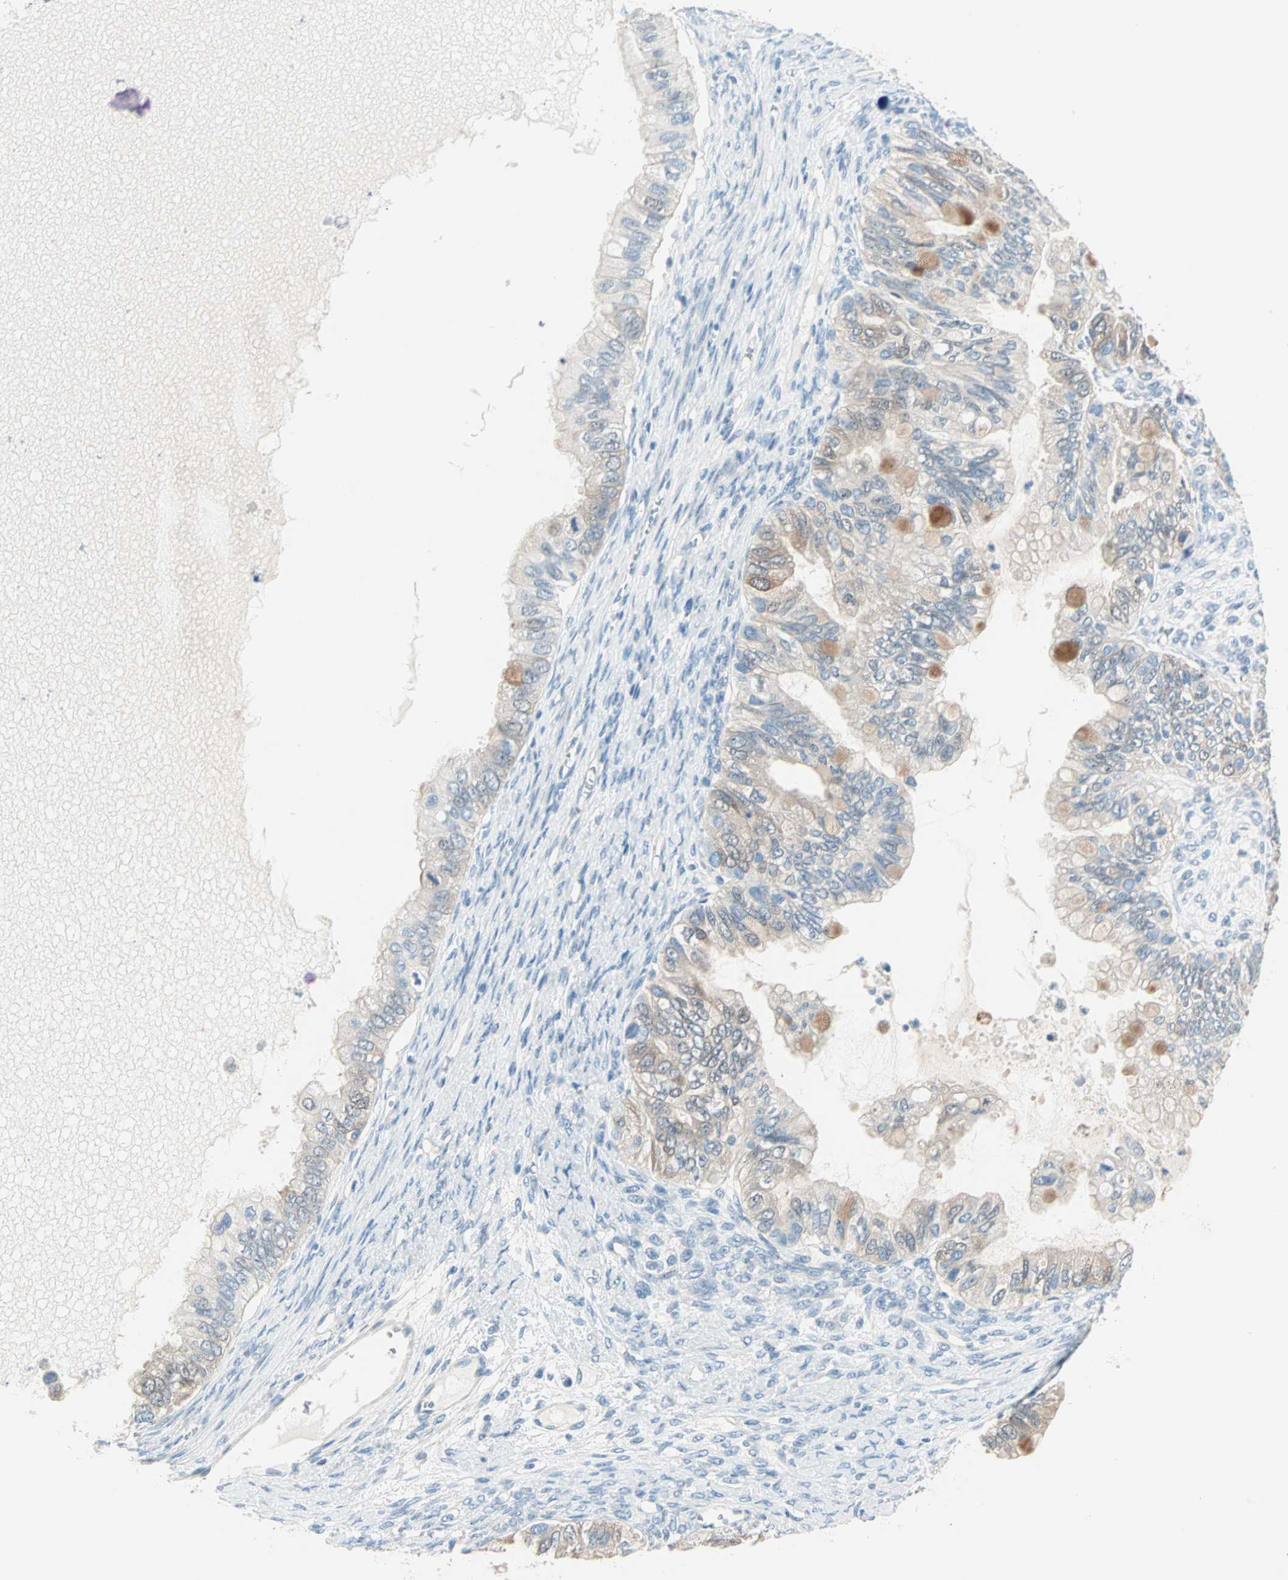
{"staining": {"intensity": "weak", "quantity": "<25%", "location": "cytoplasmic/membranous"}, "tissue": "ovarian cancer", "cell_type": "Tumor cells", "image_type": "cancer", "snomed": [{"axis": "morphology", "description": "Cystadenocarcinoma, mucinous, NOS"}, {"axis": "topography", "description": "Ovary"}], "caption": "A high-resolution histopathology image shows immunohistochemistry staining of ovarian cancer, which displays no significant positivity in tumor cells.", "gene": "SULT1C2", "patient": {"sex": "female", "age": 80}}